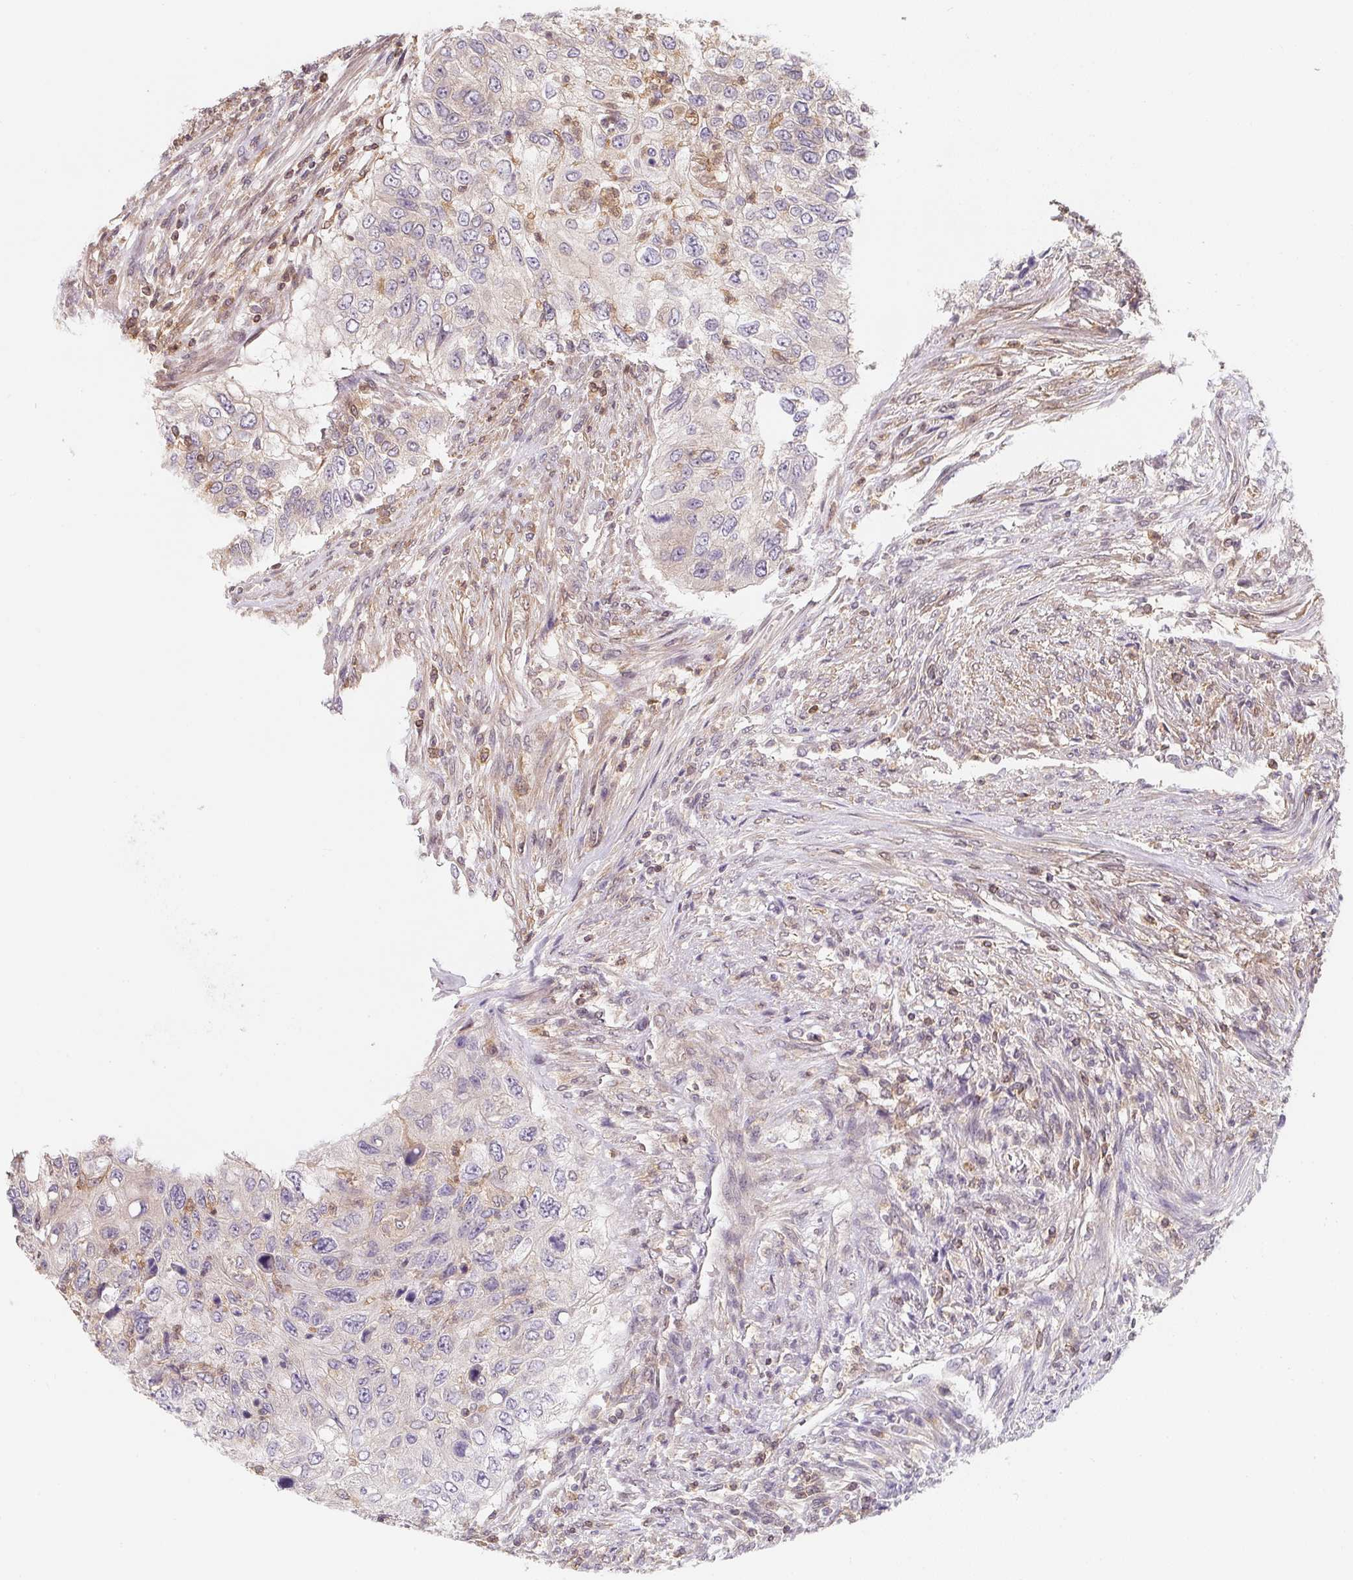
{"staining": {"intensity": "negative", "quantity": "none", "location": "none"}, "tissue": "urothelial cancer", "cell_type": "Tumor cells", "image_type": "cancer", "snomed": [{"axis": "morphology", "description": "Urothelial carcinoma, High grade"}, {"axis": "topography", "description": "Urinary bladder"}], "caption": "IHC photomicrograph of human urothelial cancer stained for a protein (brown), which demonstrates no positivity in tumor cells.", "gene": "ANKRD13A", "patient": {"sex": "female", "age": 60}}